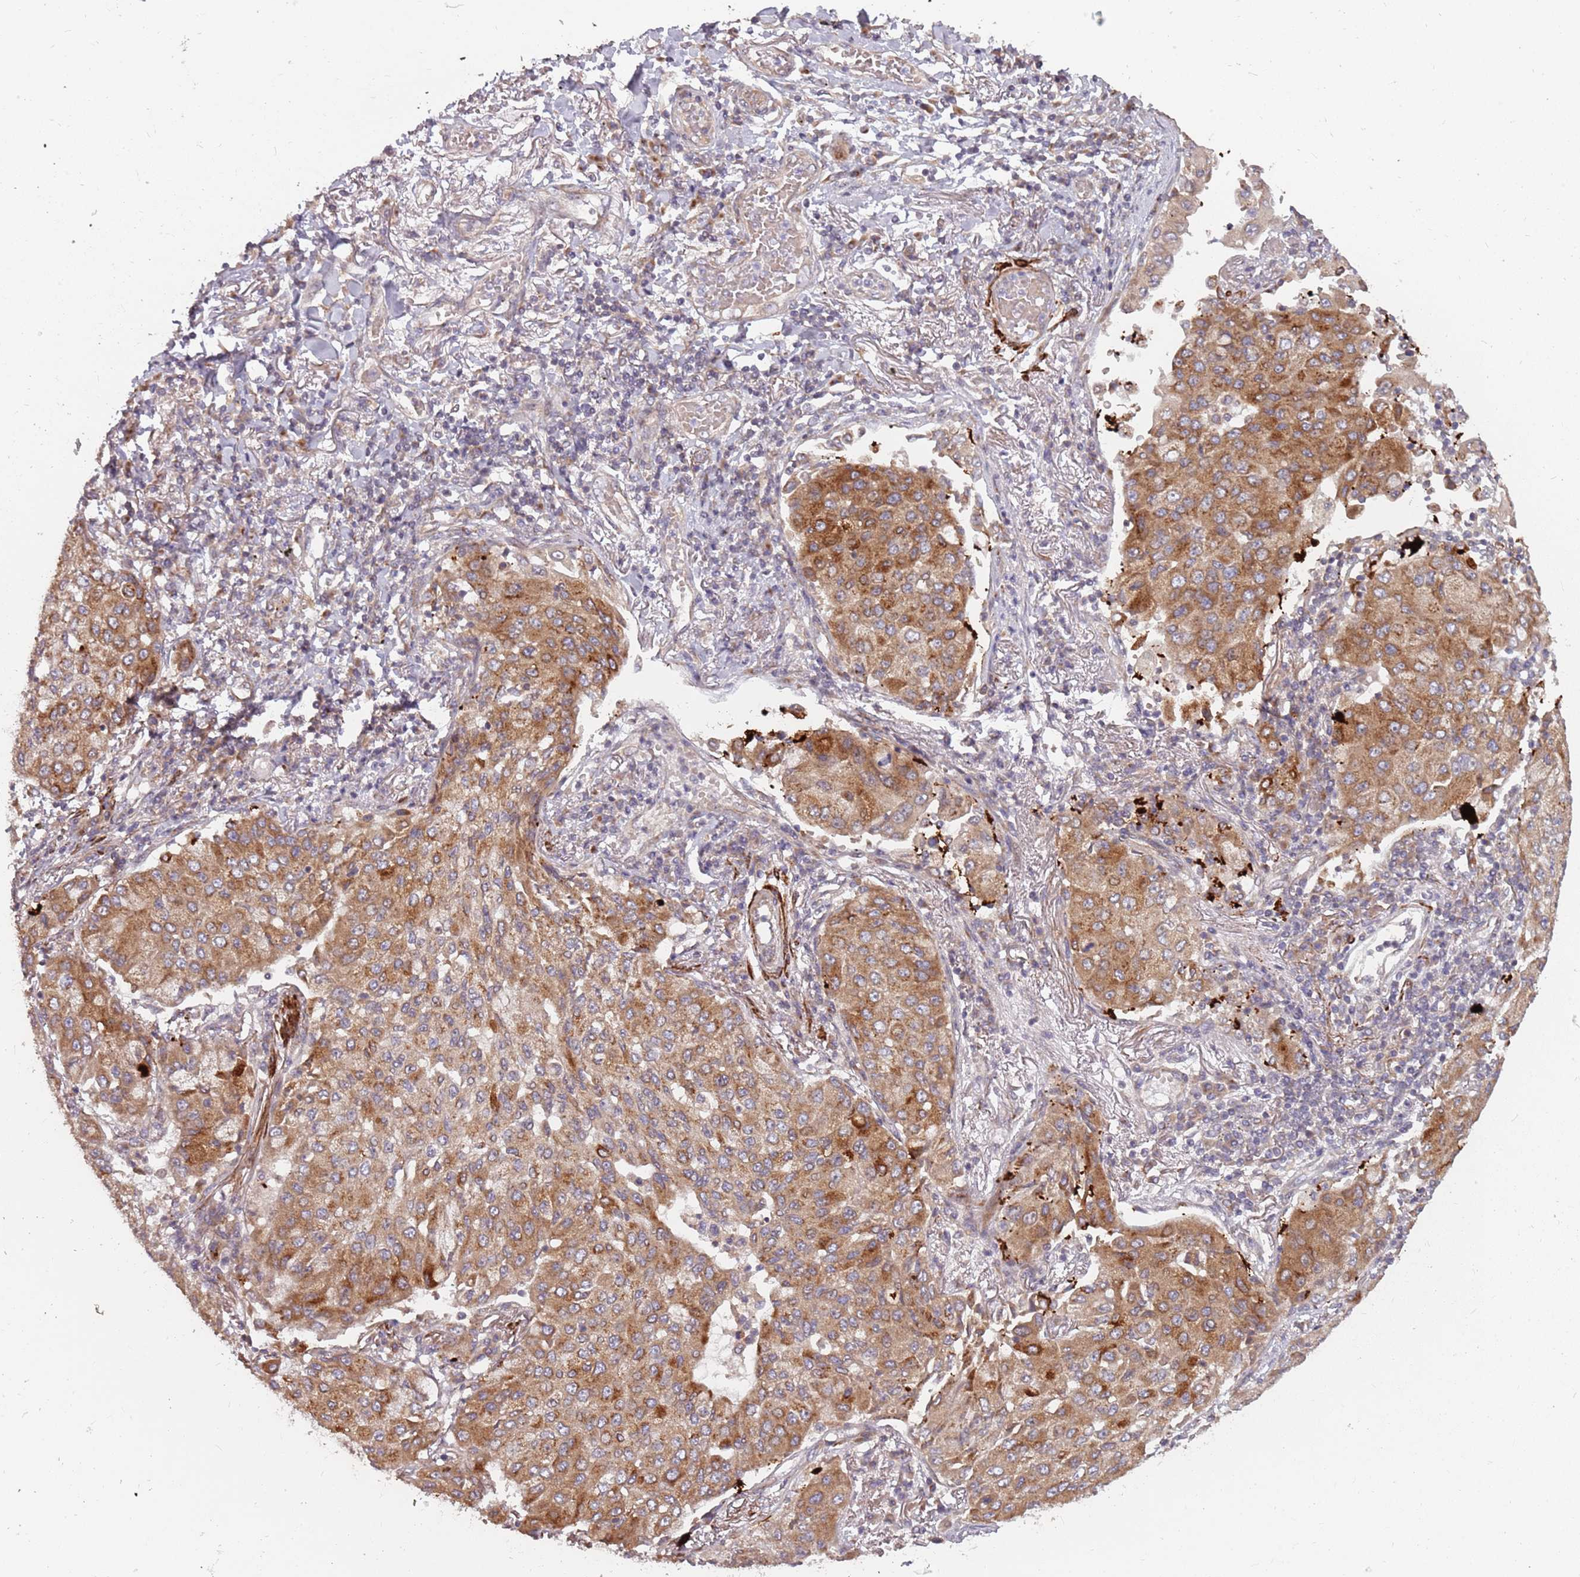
{"staining": {"intensity": "moderate", "quantity": ">75%", "location": "cytoplasmic/membranous"}, "tissue": "lung cancer", "cell_type": "Tumor cells", "image_type": "cancer", "snomed": [{"axis": "morphology", "description": "Squamous cell carcinoma, NOS"}, {"axis": "topography", "description": "Lung"}], "caption": "Human lung cancer stained with a protein marker reveals moderate staining in tumor cells.", "gene": "PLD6", "patient": {"sex": "male", "age": 74}}